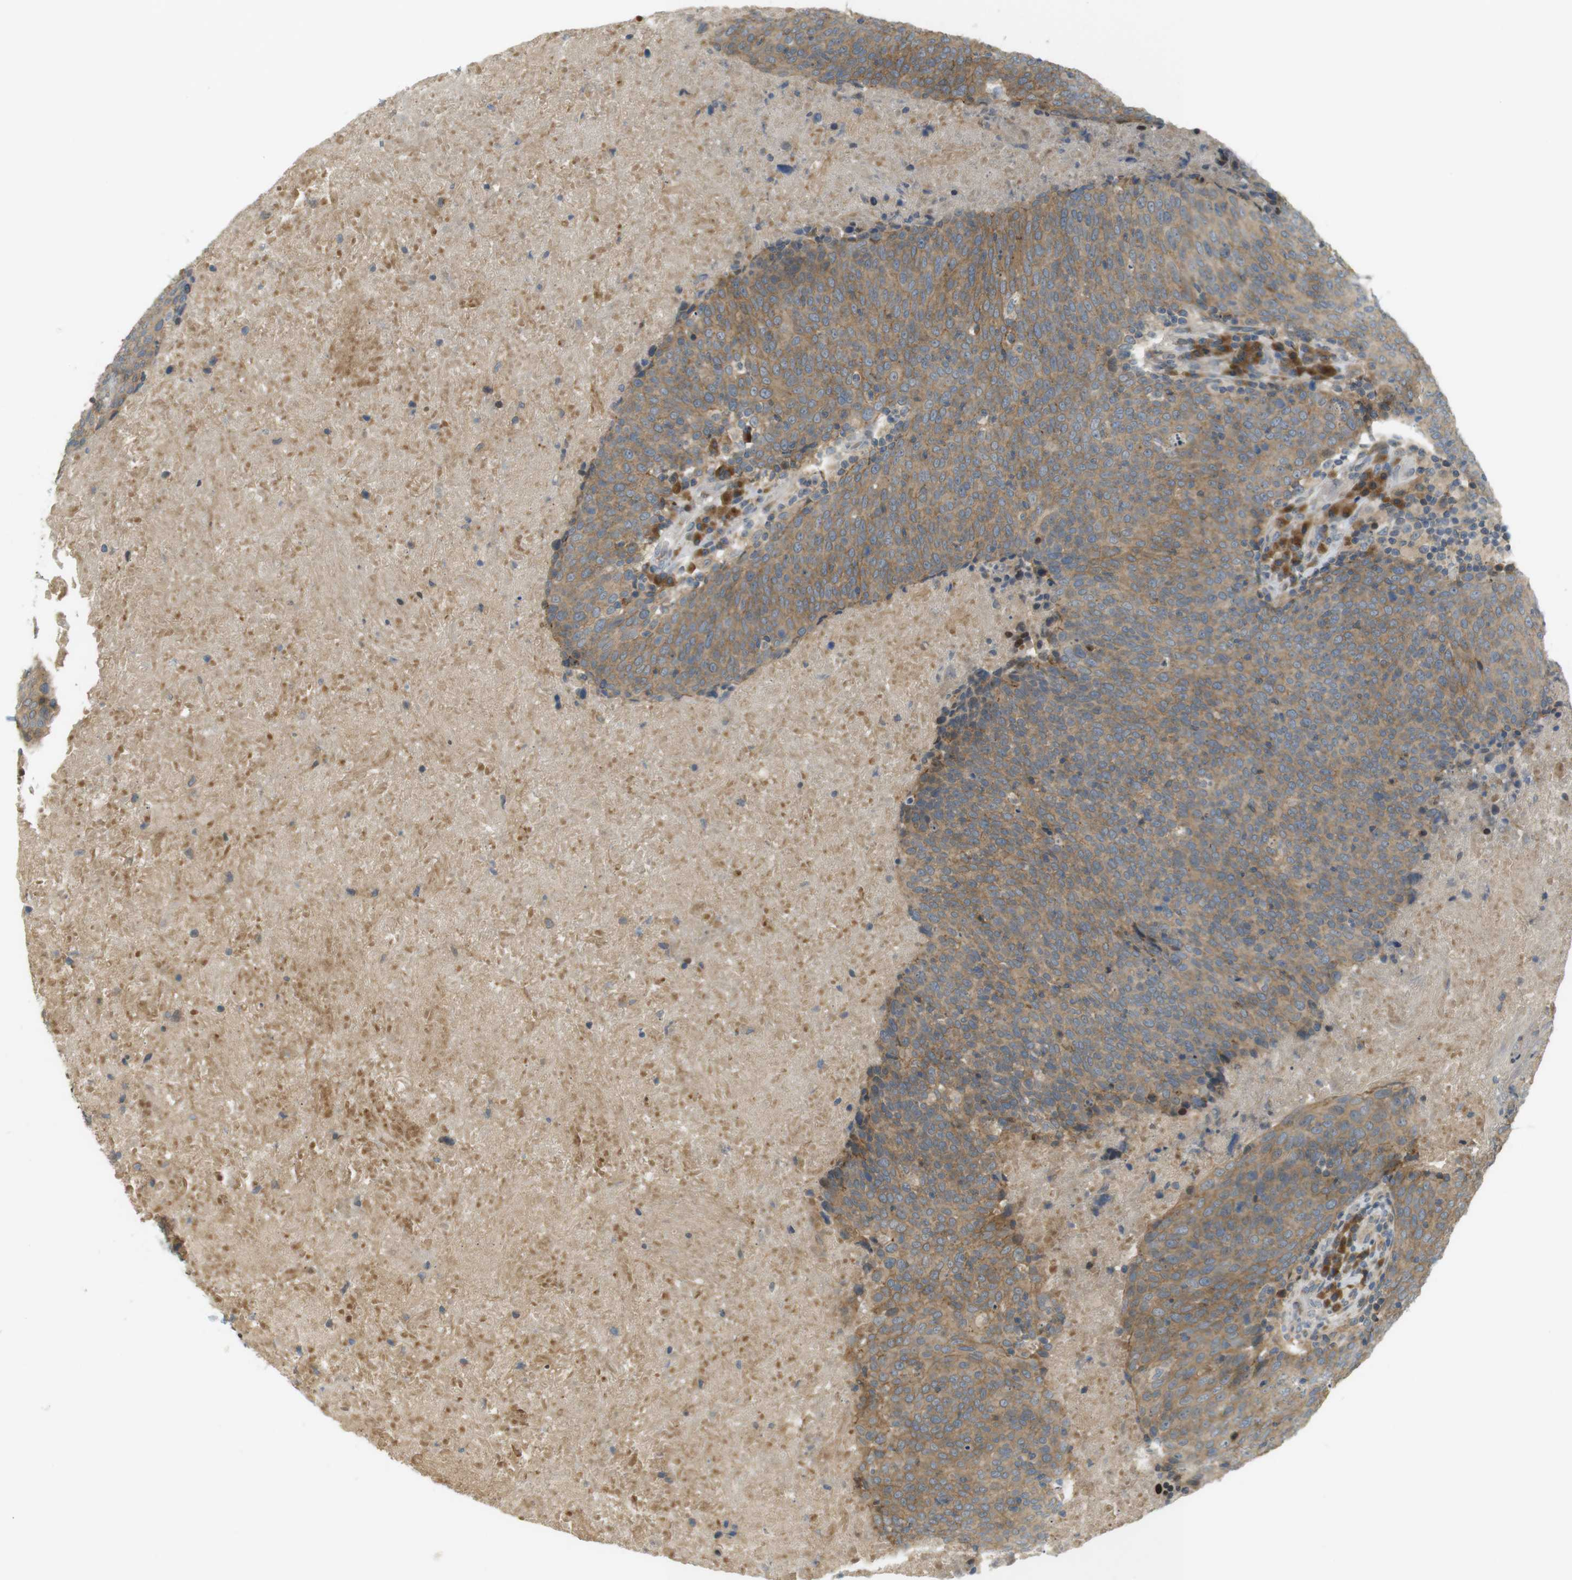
{"staining": {"intensity": "moderate", "quantity": ">75%", "location": "cytoplasmic/membranous"}, "tissue": "head and neck cancer", "cell_type": "Tumor cells", "image_type": "cancer", "snomed": [{"axis": "morphology", "description": "Squamous cell carcinoma, NOS"}, {"axis": "morphology", "description": "Squamous cell carcinoma, metastatic, NOS"}, {"axis": "topography", "description": "Lymph node"}, {"axis": "topography", "description": "Head-Neck"}], "caption": "A histopathology image of human head and neck cancer stained for a protein reveals moderate cytoplasmic/membranous brown staining in tumor cells. The protein is stained brown, and the nuclei are stained in blue (DAB (3,3'-diaminobenzidine) IHC with brightfield microscopy, high magnification).", "gene": "CLRN3", "patient": {"sex": "male", "age": 62}}